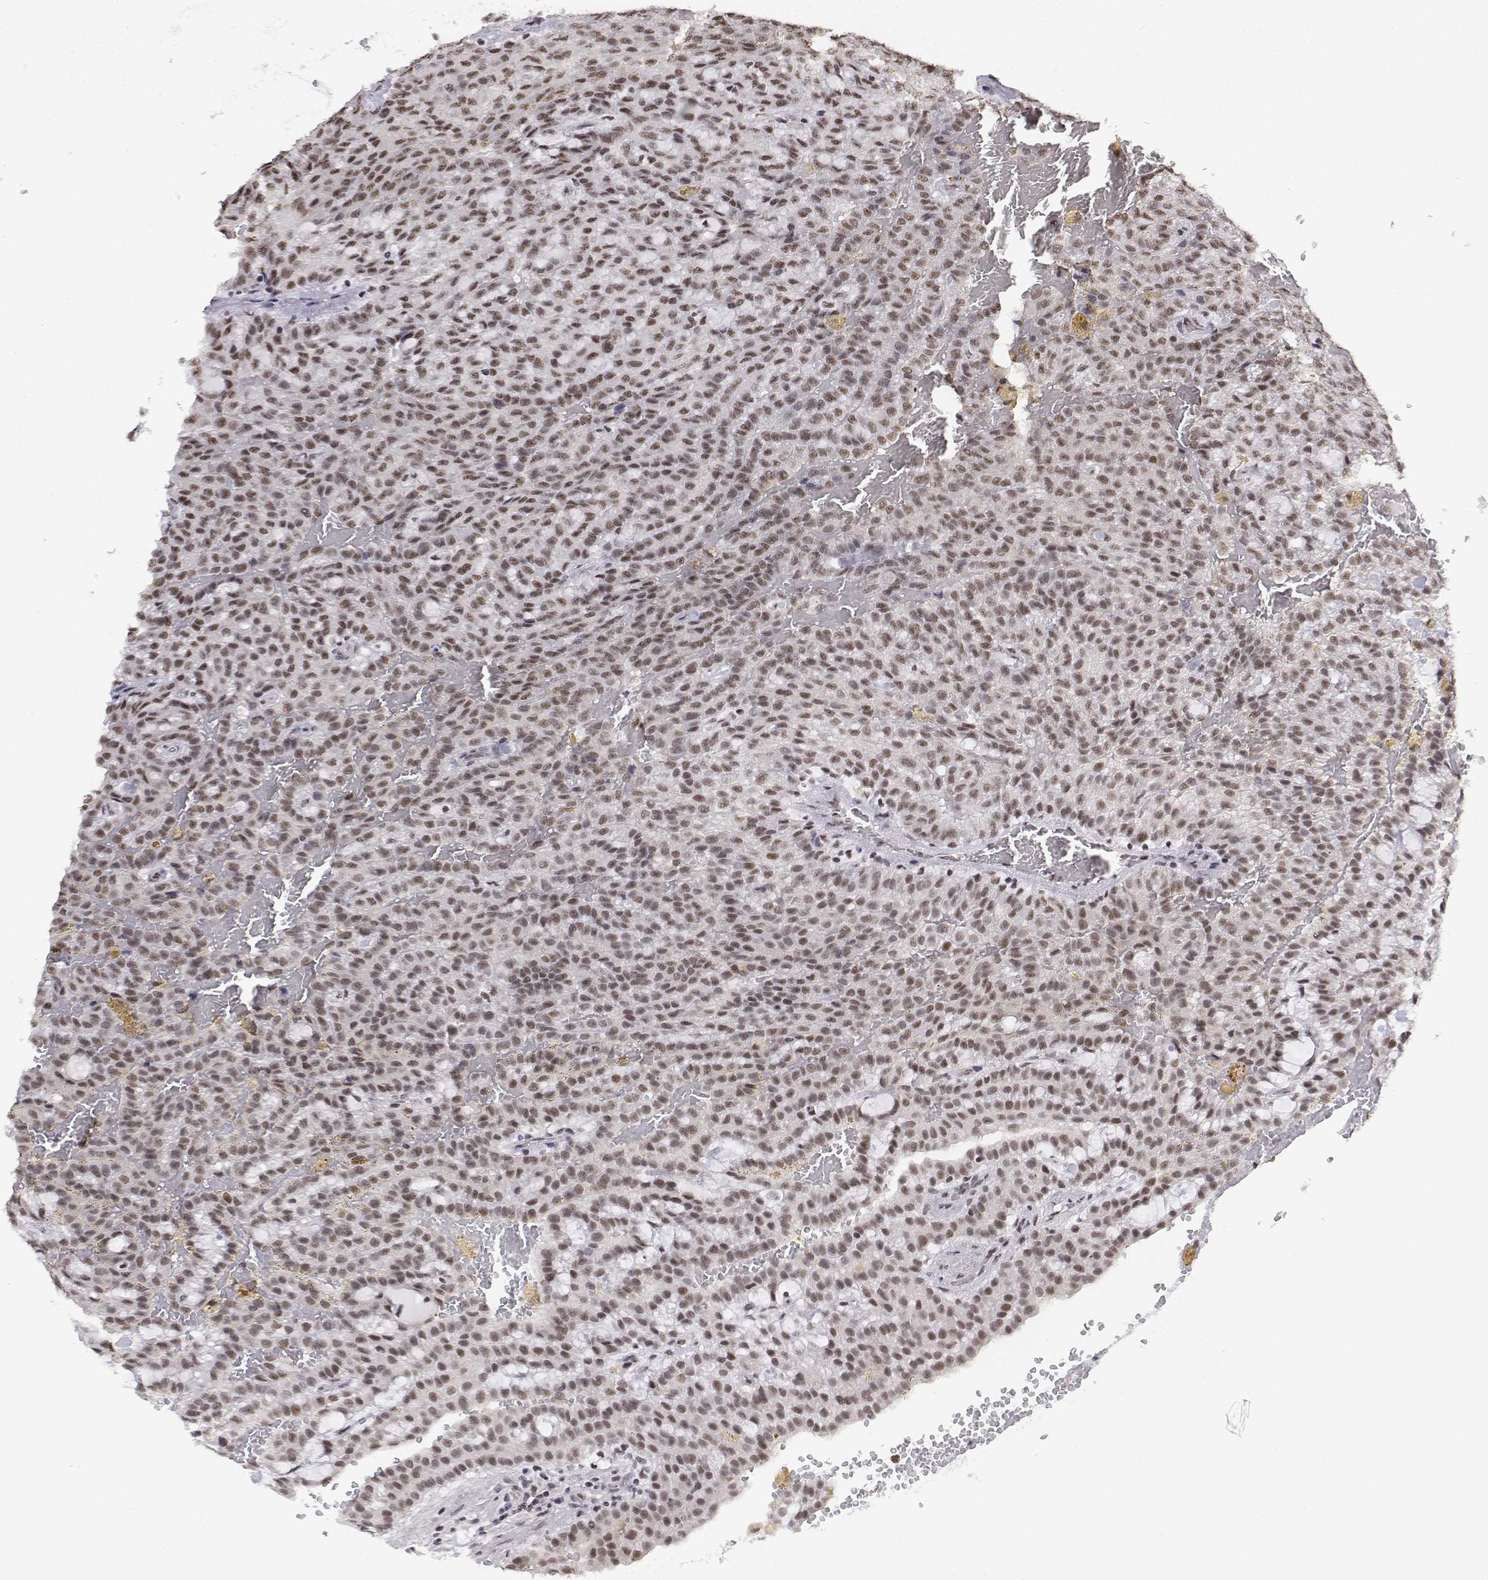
{"staining": {"intensity": "moderate", "quantity": ">75%", "location": "nuclear"}, "tissue": "renal cancer", "cell_type": "Tumor cells", "image_type": "cancer", "snomed": [{"axis": "morphology", "description": "Adenocarcinoma, NOS"}, {"axis": "topography", "description": "Kidney"}], "caption": "Renal cancer was stained to show a protein in brown. There is medium levels of moderate nuclear expression in about >75% of tumor cells.", "gene": "SETD1A", "patient": {"sex": "male", "age": 63}}